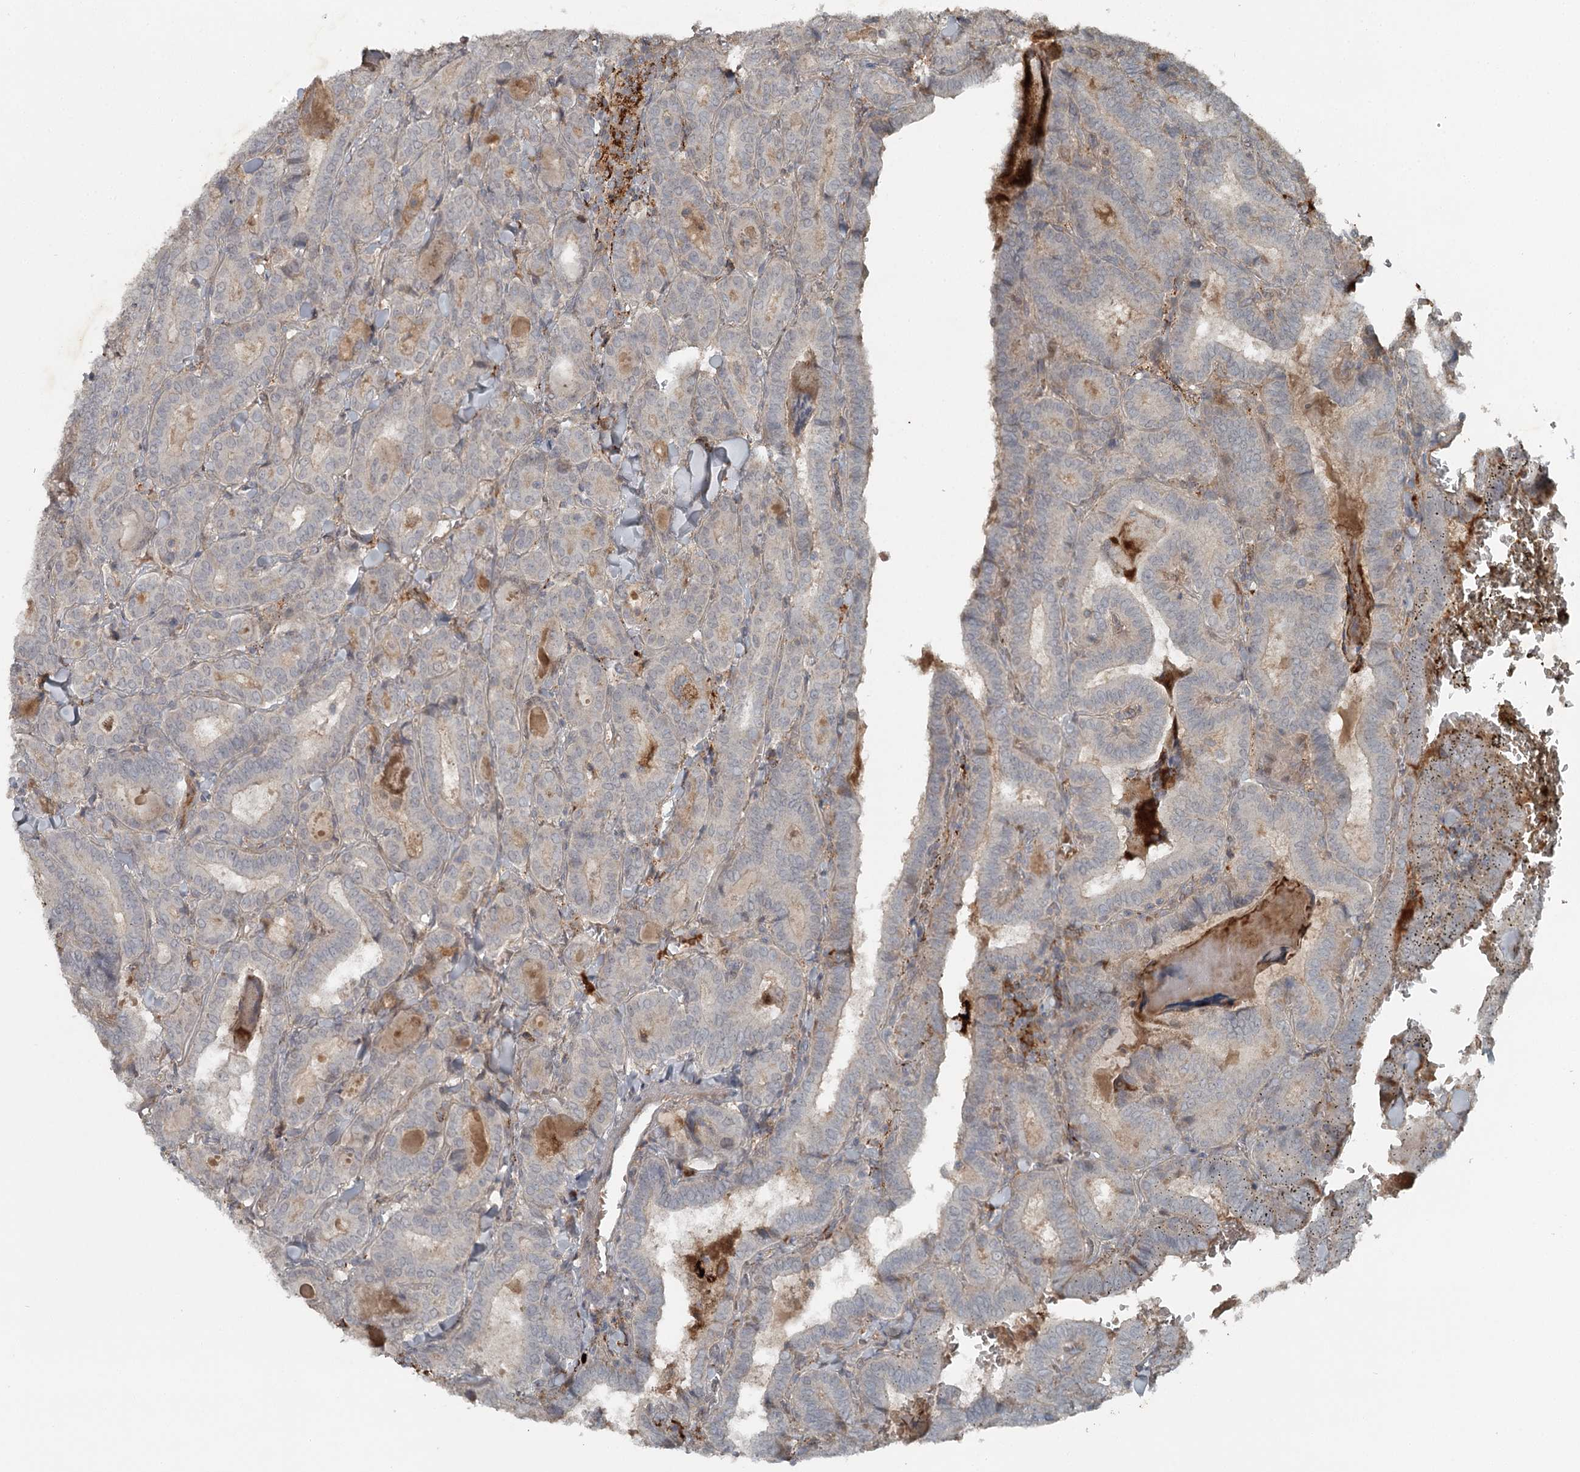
{"staining": {"intensity": "strong", "quantity": "<25%", "location": "cytoplasmic/membranous"}, "tissue": "thyroid cancer", "cell_type": "Tumor cells", "image_type": "cancer", "snomed": [{"axis": "morphology", "description": "Papillary adenocarcinoma, NOS"}, {"axis": "topography", "description": "Thyroid gland"}], "caption": "Immunohistochemical staining of human papillary adenocarcinoma (thyroid) displays strong cytoplasmic/membranous protein expression in about <25% of tumor cells. The staining was performed using DAB (3,3'-diaminobenzidine) to visualize the protein expression in brown, while the nuclei were stained in blue with hematoxylin (Magnification: 20x).", "gene": "SLC39A8", "patient": {"sex": "female", "age": 72}}